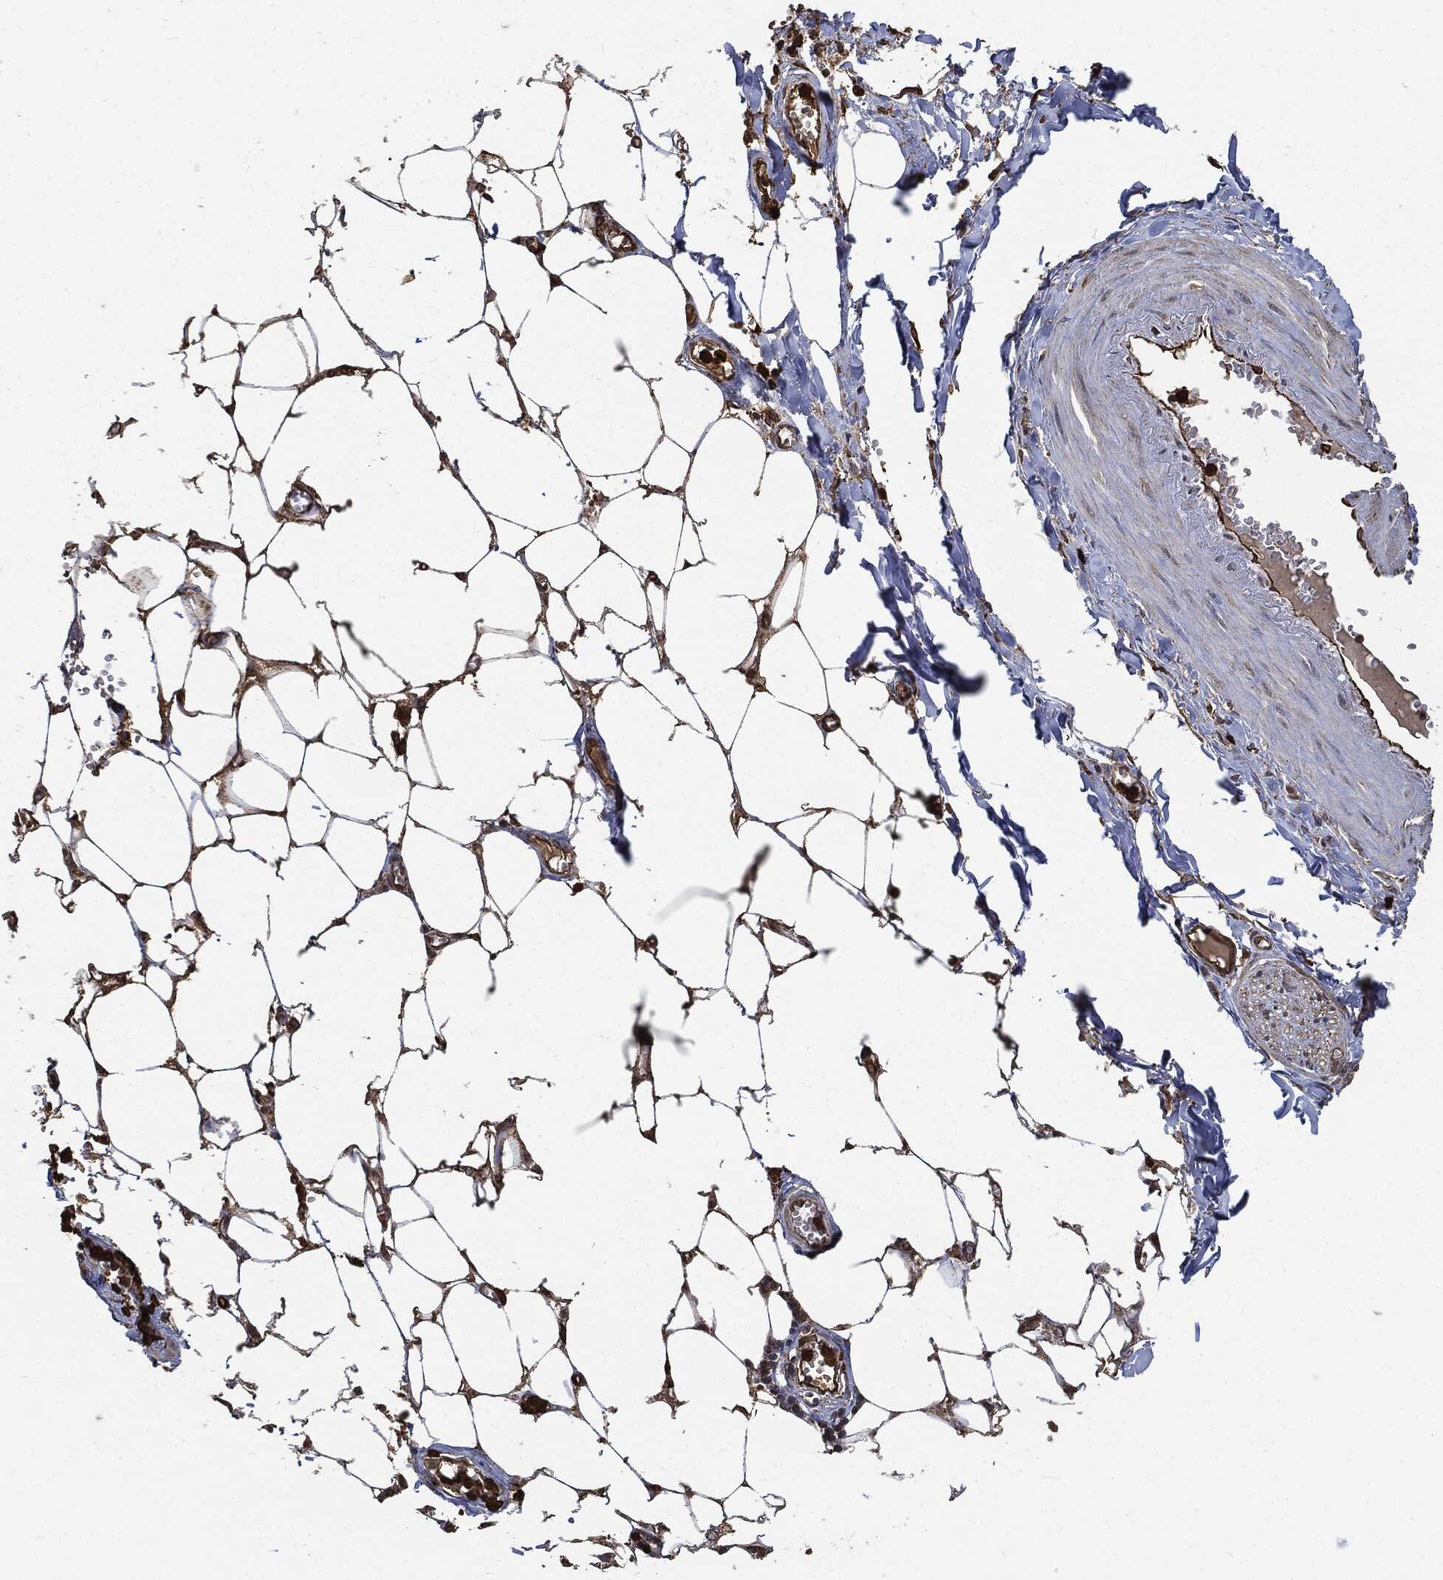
{"staining": {"intensity": "moderate", "quantity": "25%-75%", "location": "cytoplasmic/membranous"}, "tissue": "adipose tissue", "cell_type": "Adipocytes", "image_type": "normal", "snomed": [{"axis": "morphology", "description": "Normal tissue, NOS"}, {"axis": "morphology", "description": "Squamous cell carcinoma, NOS"}, {"axis": "topography", "description": "Cartilage tissue"}, {"axis": "topography", "description": "Lung"}], "caption": "Immunohistochemistry (IHC) of unremarkable adipose tissue displays medium levels of moderate cytoplasmic/membranous expression in about 25%-75% of adipocytes.", "gene": "S100A9", "patient": {"sex": "male", "age": 66}}